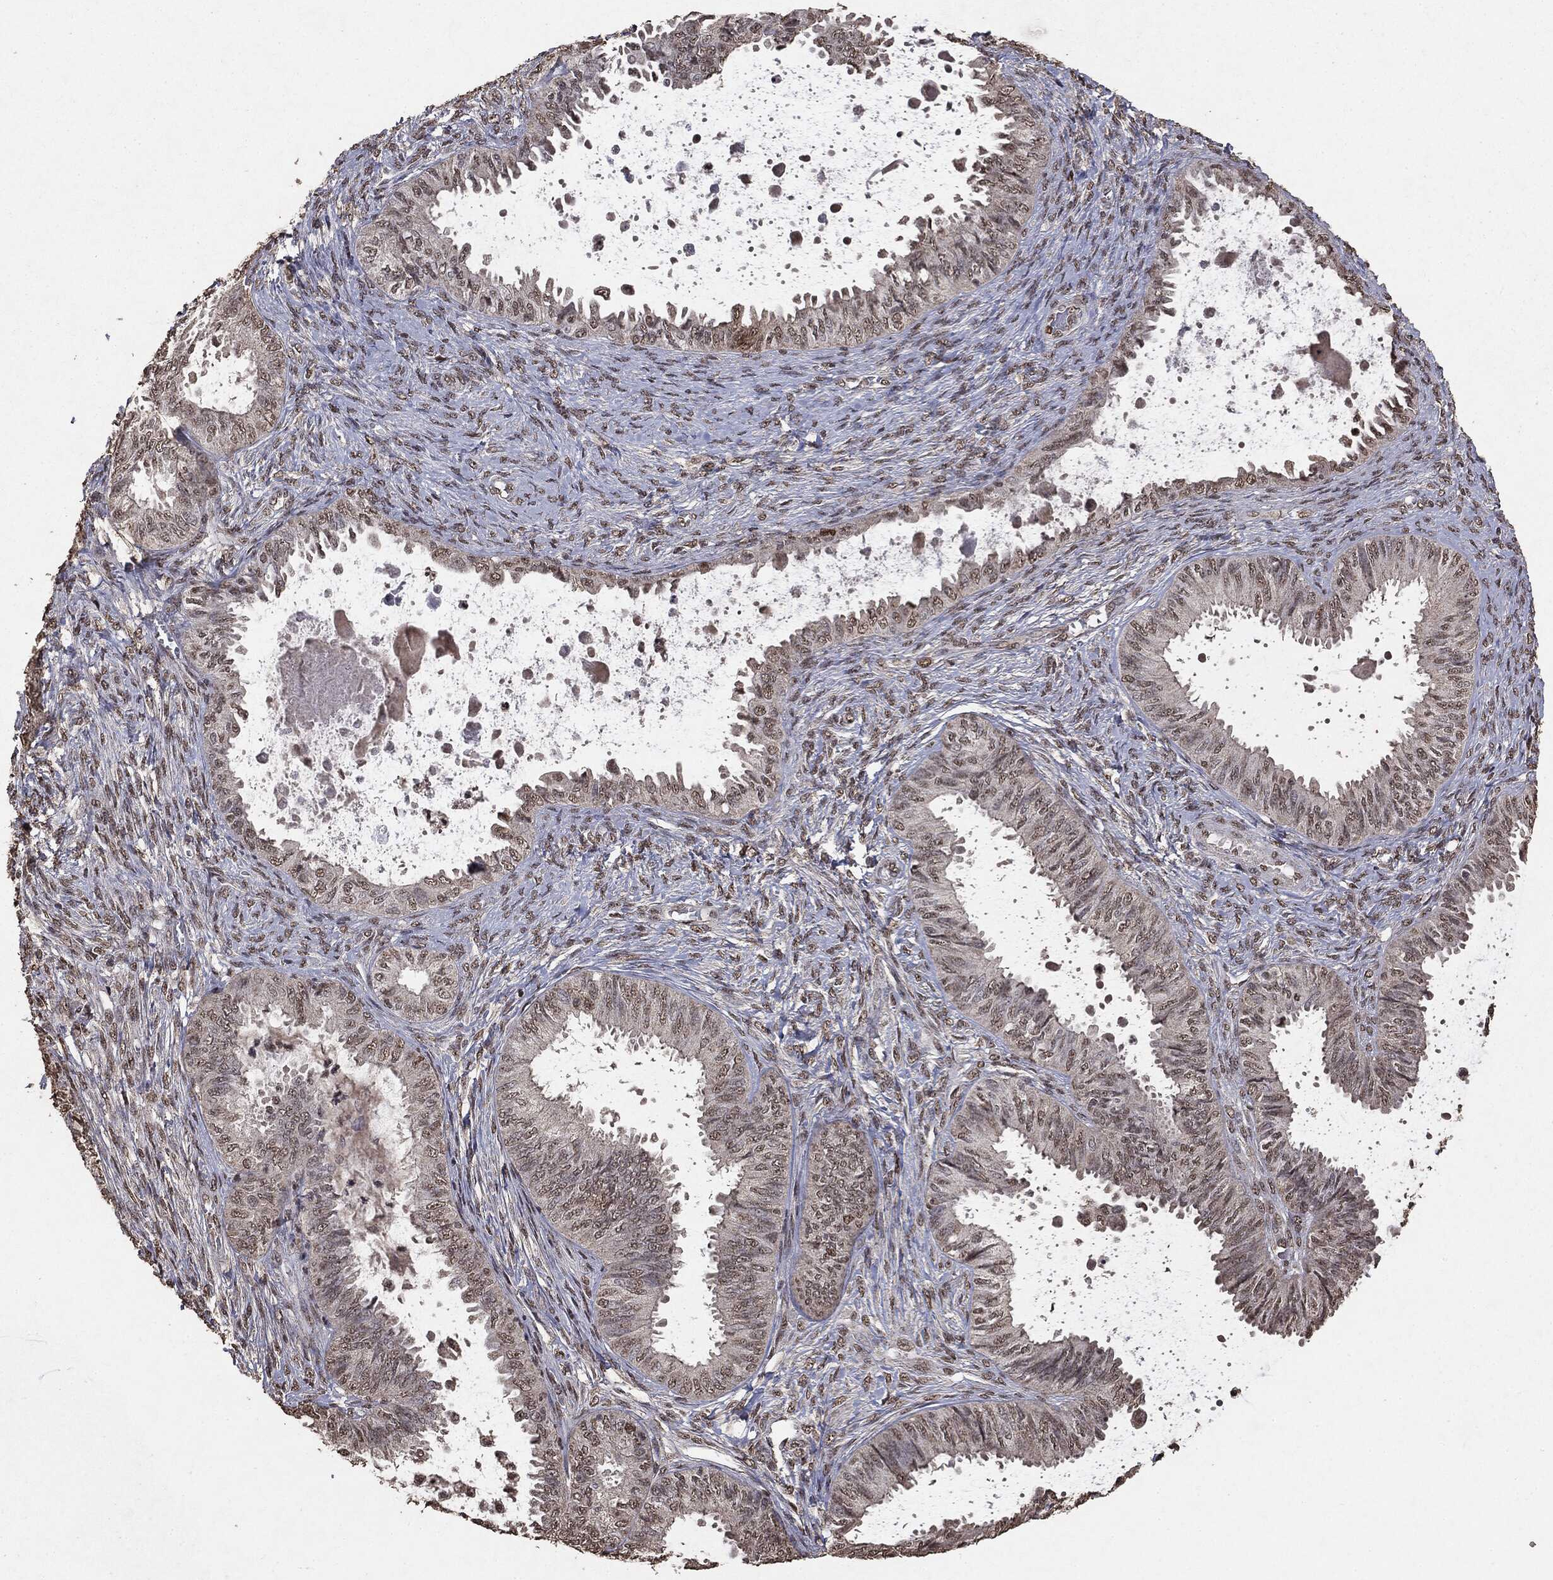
{"staining": {"intensity": "negative", "quantity": "none", "location": "none"}, "tissue": "ovarian cancer", "cell_type": "Tumor cells", "image_type": "cancer", "snomed": [{"axis": "morphology", "description": "Carcinoma, endometroid"}, {"axis": "topography", "description": "Ovary"}], "caption": "IHC micrograph of endometroid carcinoma (ovarian) stained for a protein (brown), which exhibits no positivity in tumor cells.", "gene": "RAD18", "patient": {"sex": "female", "age": 70}}